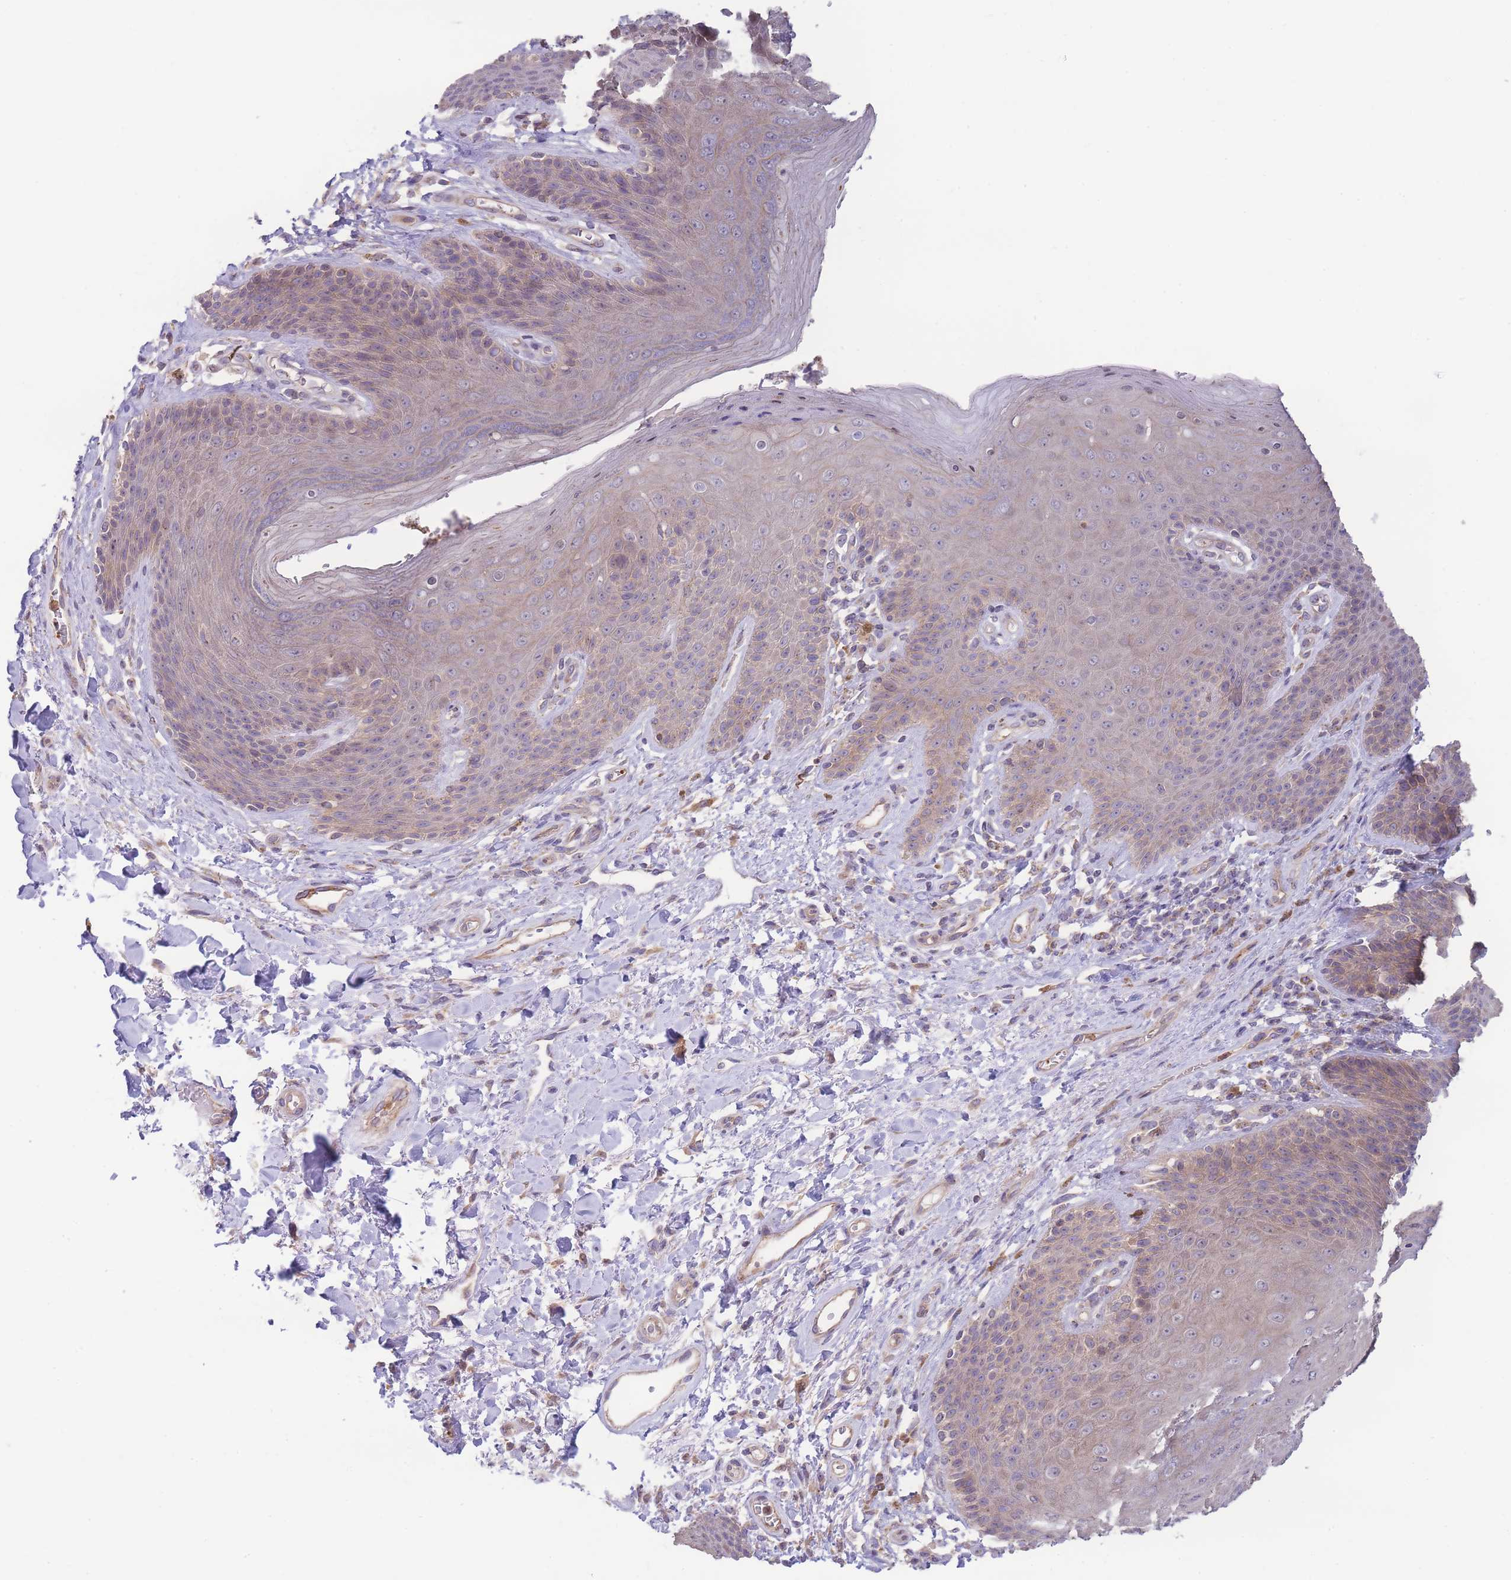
{"staining": {"intensity": "moderate", "quantity": "<25%", "location": "cytoplasmic/membranous"}, "tissue": "skin", "cell_type": "Epidermal cells", "image_type": "normal", "snomed": [{"axis": "morphology", "description": "Normal tissue, NOS"}, {"axis": "topography", "description": "Anal"}], "caption": "High-magnification brightfield microscopy of normal skin stained with DAB (brown) and counterstained with hematoxylin (blue). epidermal cells exhibit moderate cytoplasmic/membranous staining is present in about<25% of cells. (IHC, brightfield microscopy, high magnification).", "gene": "STEAP3", "patient": {"sex": "female", "age": 89}}